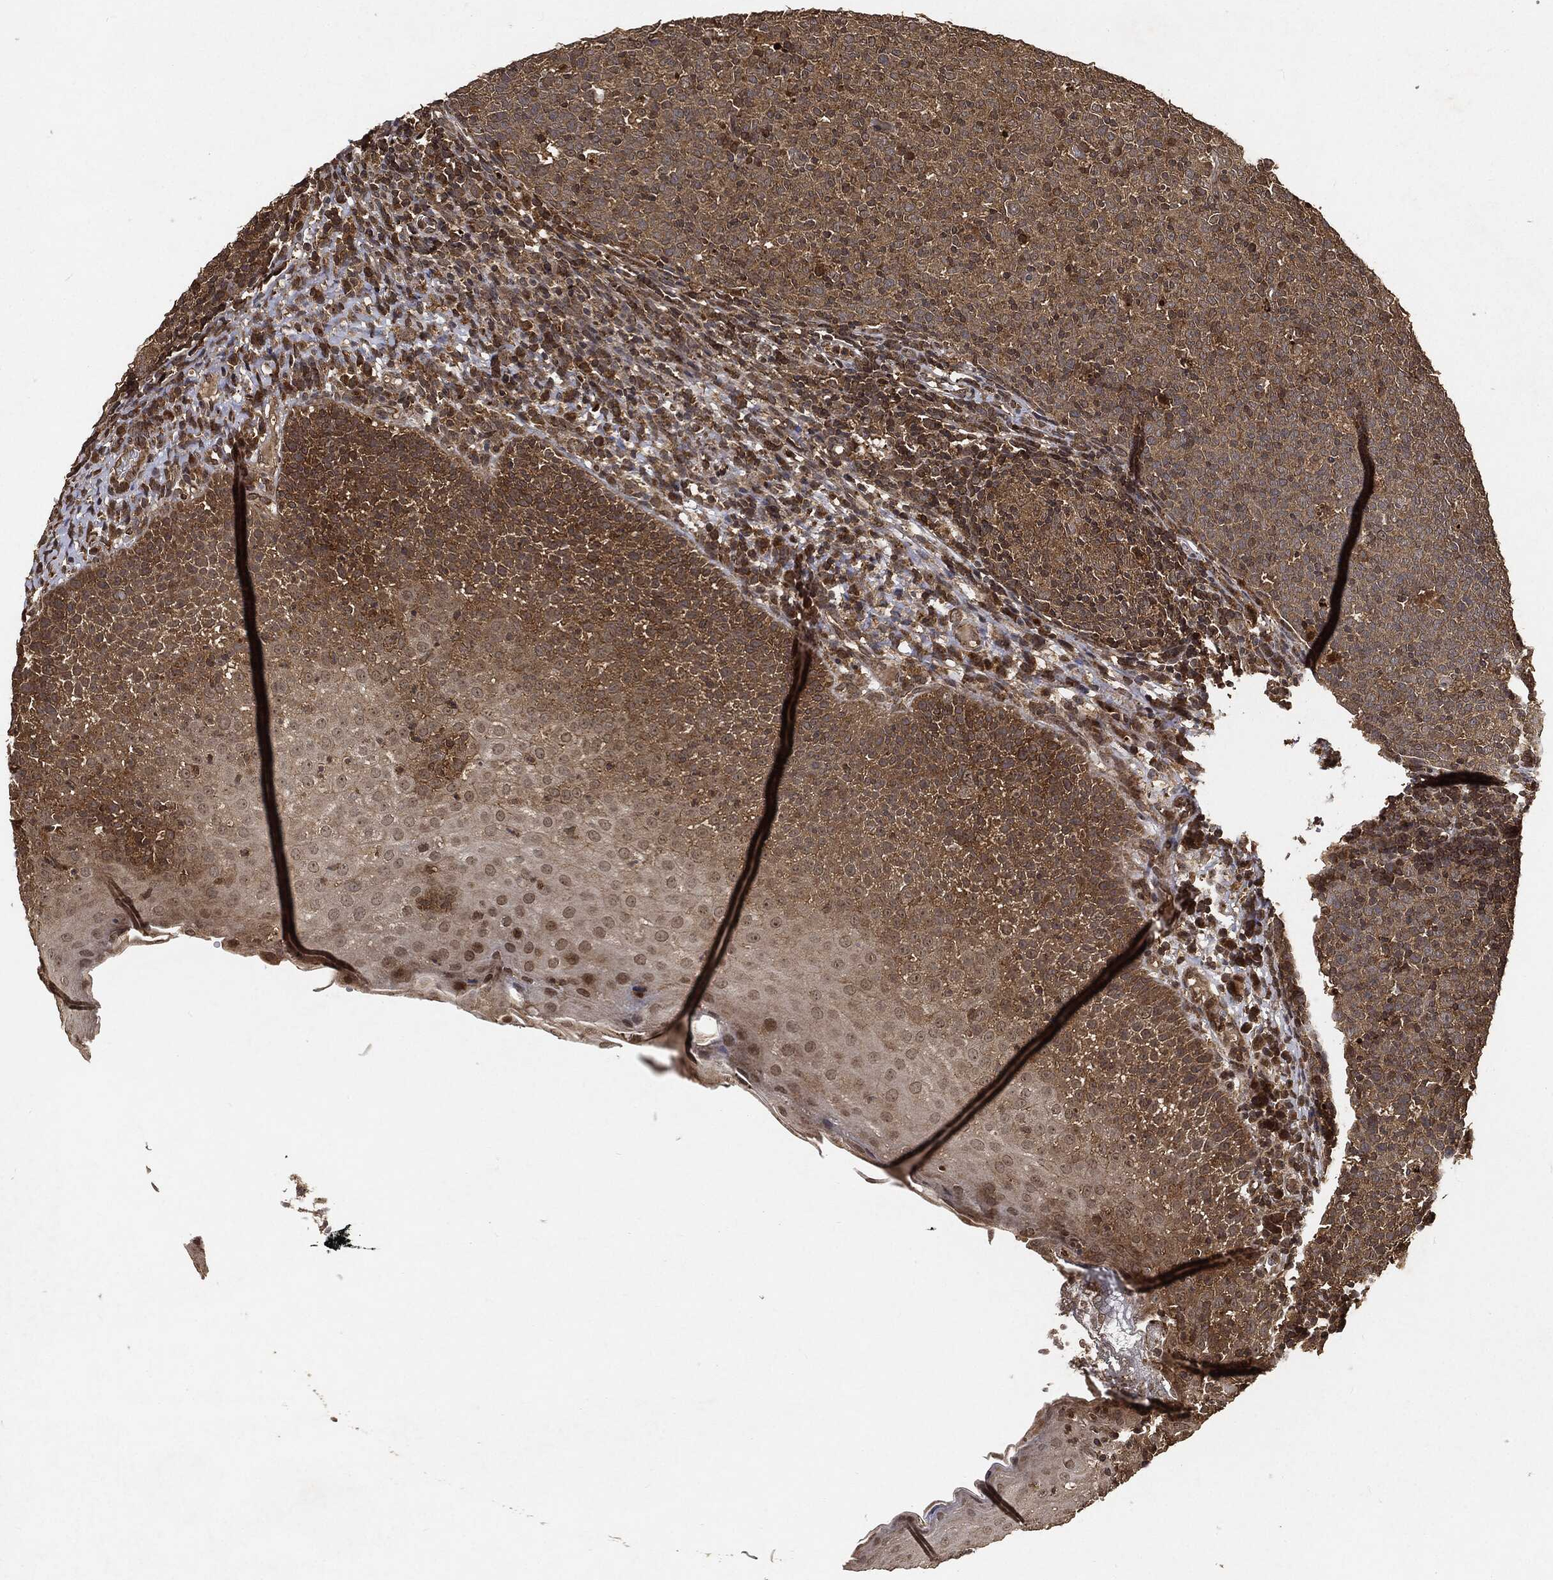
{"staining": {"intensity": "moderate", "quantity": "<25%", "location": "cytoplasmic/membranous"}, "tissue": "tonsil", "cell_type": "Germinal center cells", "image_type": "normal", "snomed": [{"axis": "morphology", "description": "Normal tissue, NOS"}, {"axis": "topography", "description": "Tonsil"}], "caption": "A brown stain highlights moderate cytoplasmic/membranous staining of a protein in germinal center cells of normal tonsil.", "gene": "ZNF226", "patient": {"sex": "female", "age": 5}}